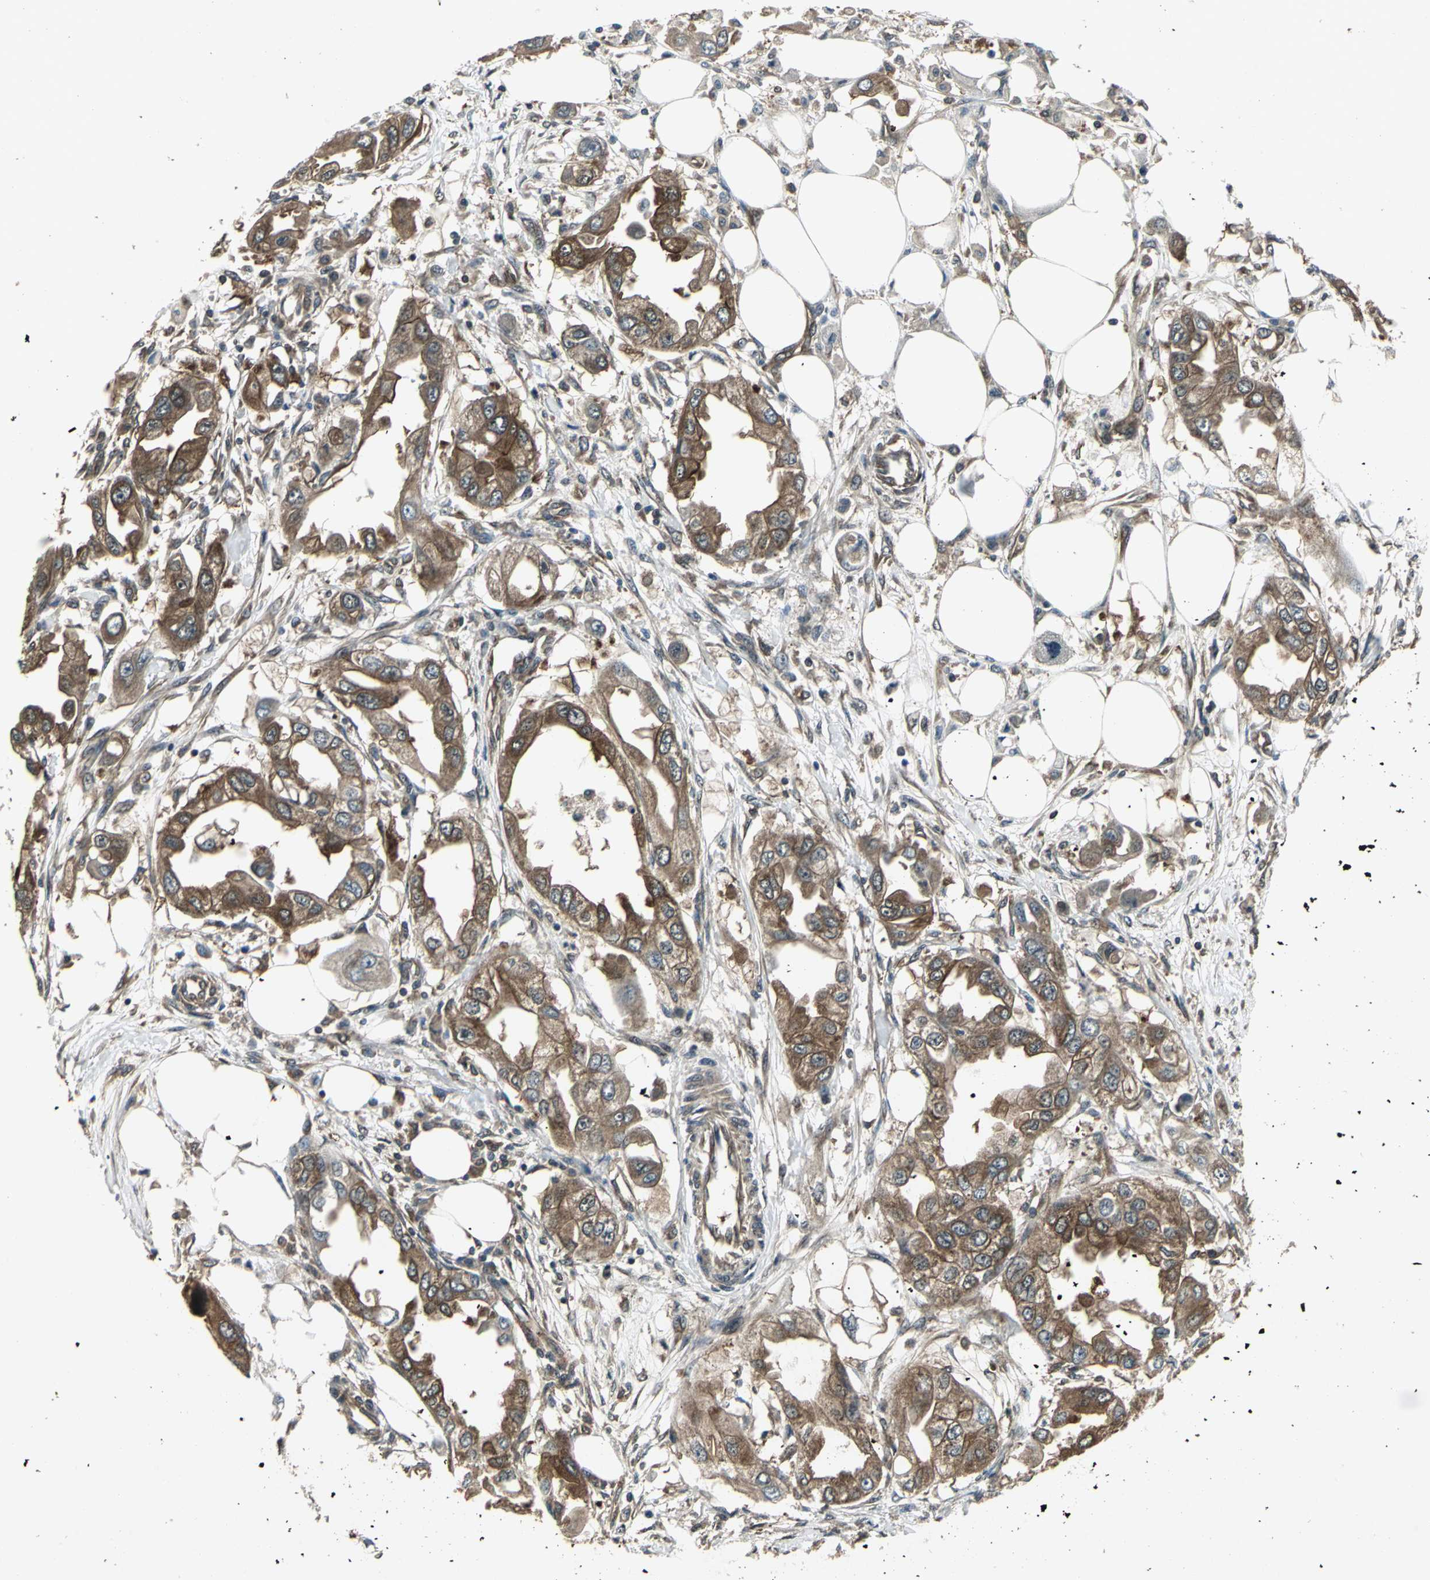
{"staining": {"intensity": "strong", "quantity": ">75%", "location": "cytoplasmic/membranous"}, "tissue": "endometrial cancer", "cell_type": "Tumor cells", "image_type": "cancer", "snomed": [{"axis": "morphology", "description": "Adenocarcinoma, NOS"}, {"axis": "topography", "description": "Endometrium"}], "caption": "Immunohistochemical staining of endometrial adenocarcinoma exhibits high levels of strong cytoplasmic/membranous staining in about >75% of tumor cells.", "gene": "PFDN1", "patient": {"sex": "female", "age": 67}}